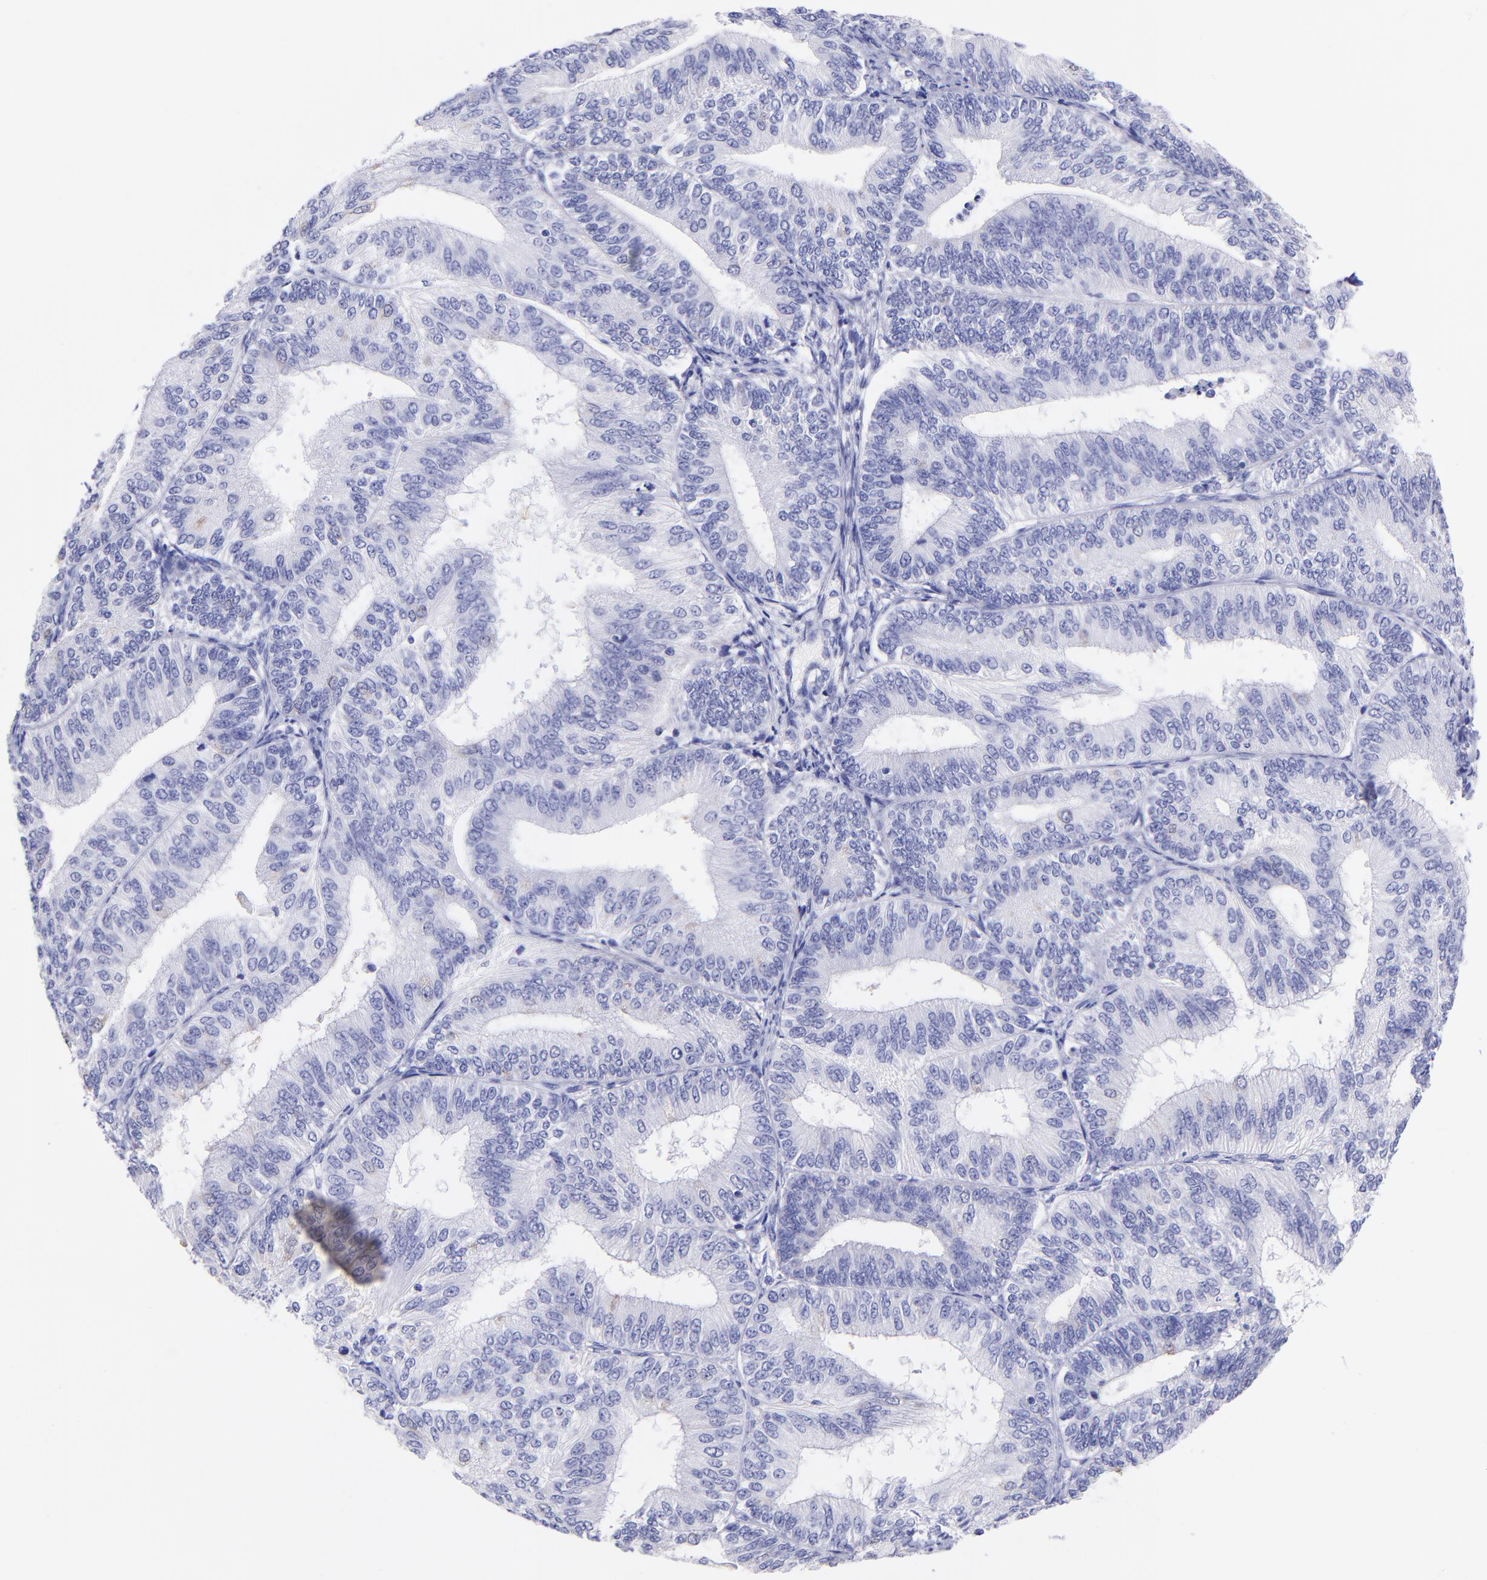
{"staining": {"intensity": "negative", "quantity": "none", "location": "none"}, "tissue": "endometrial cancer", "cell_type": "Tumor cells", "image_type": "cancer", "snomed": [{"axis": "morphology", "description": "Adenocarcinoma, NOS"}, {"axis": "topography", "description": "Endometrium"}], "caption": "Tumor cells show no significant positivity in endometrial cancer.", "gene": "RAB3B", "patient": {"sex": "female", "age": 55}}